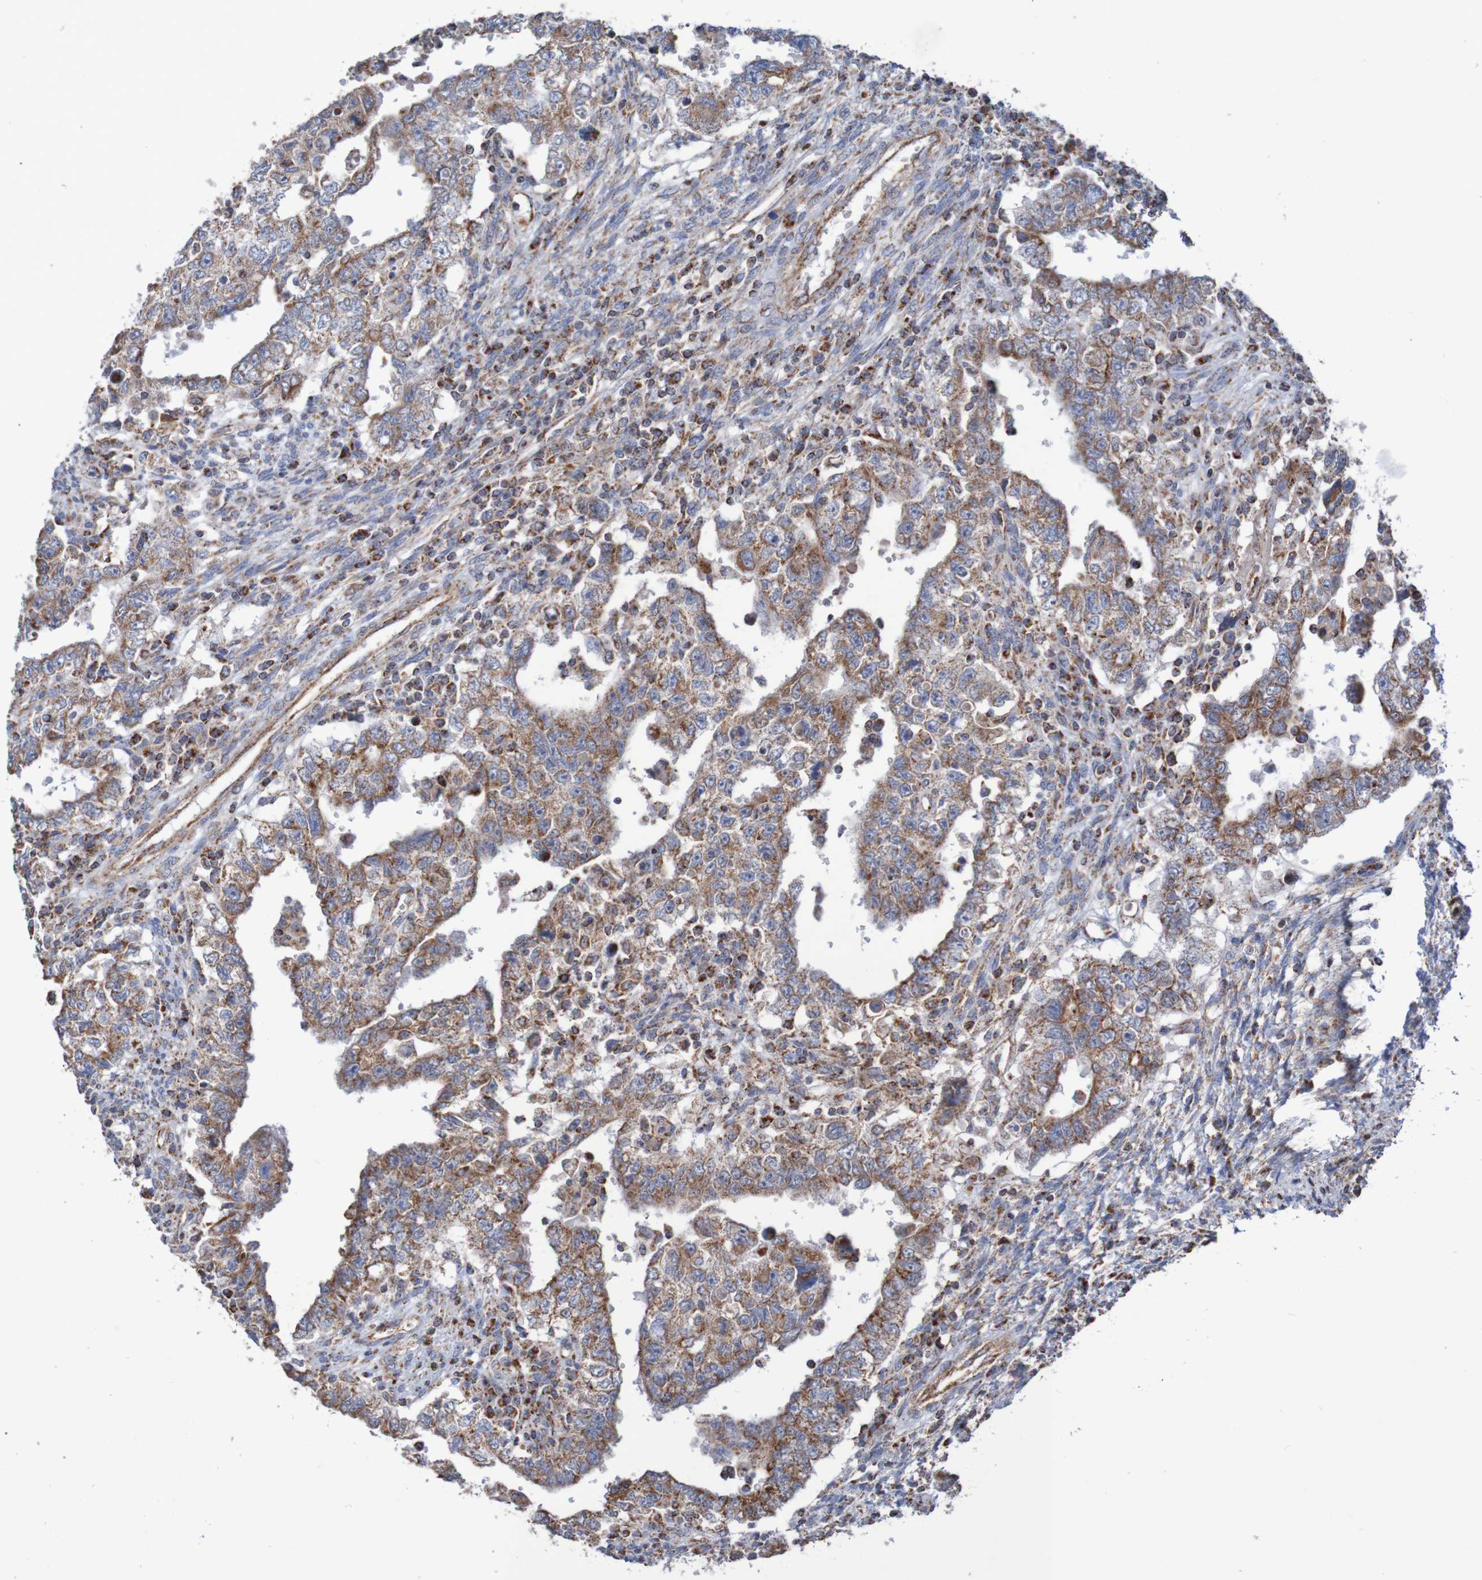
{"staining": {"intensity": "moderate", "quantity": ">75%", "location": "cytoplasmic/membranous"}, "tissue": "testis cancer", "cell_type": "Tumor cells", "image_type": "cancer", "snomed": [{"axis": "morphology", "description": "Carcinoma, Embryonal, NOS"}, {"axis": "topography", "description": "Testis"}], "caption": "Testis cancer stained with a brown dye exhibits moderate cytoplasmic/membranous positive staining in approximately >75% of tumor cells.", "gene": "MMEL1", "patient": {"sex": "male", "age": 26}}